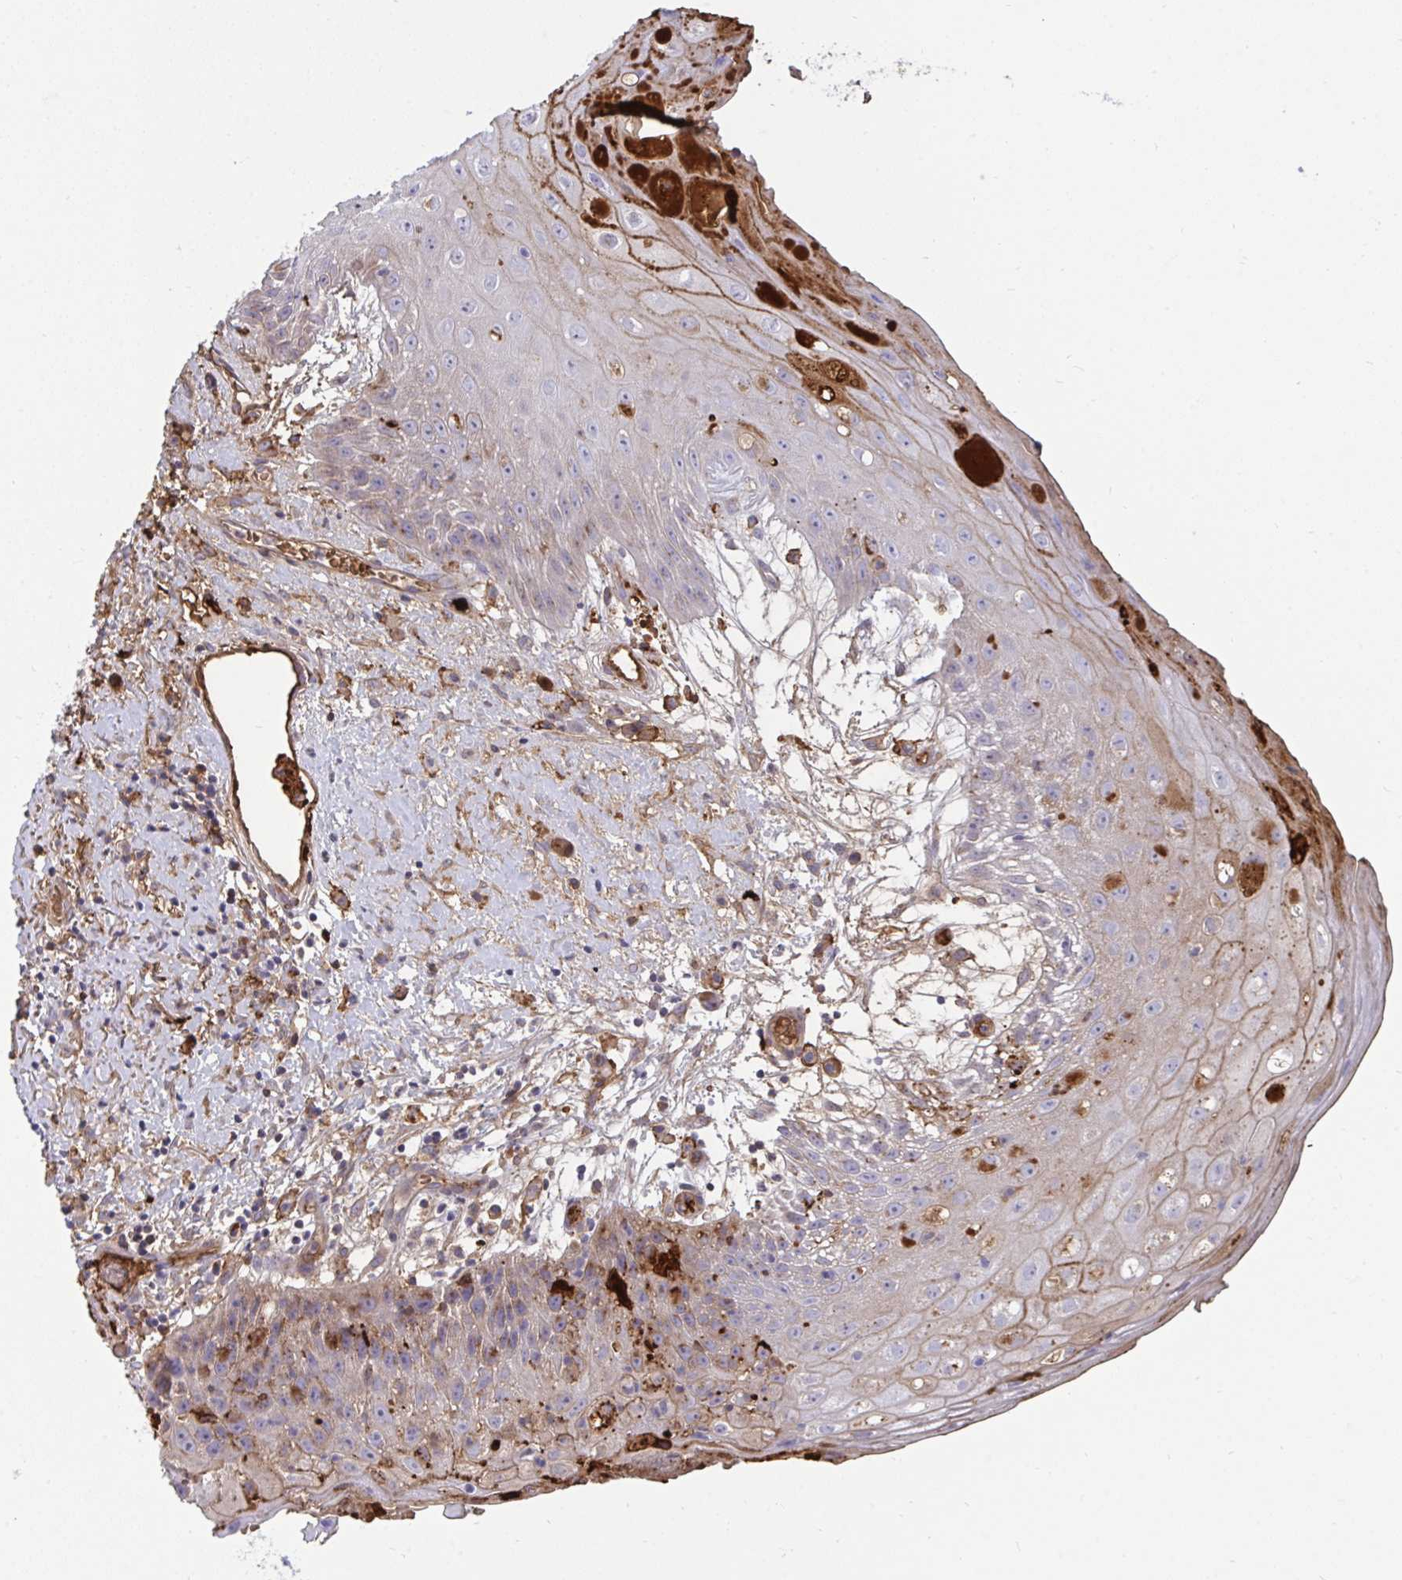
{"staining": {"intensity": "moderate", "quantity": "<25%", "location": "cytoplasmic/membranous"}, "tissue": "oral mucosa", "cell_type": "Squamous epithelial cells", "image_type": "normal", "snomed": [{"axis": "morphology", "description": "Normal tissue, NOS"}, {"axis": "morphology", "description": "Squamous cell carcinoma, NOS"}, {"axis": "topography", "description": "Oral tissue"}, {"axis": "topography", "description": "Peripheral nerve tissue"}, {"axis": "topography", "description": "Head-Neck"}], "caption": "Immunohistochemical staining of normal oral mucosa shows low levels of moderate cytoplasmic/membranous positivity in about <25% of squamous epithelial cells.", "gene": "F2", "patient": {"sex": "female", "age": 59}}